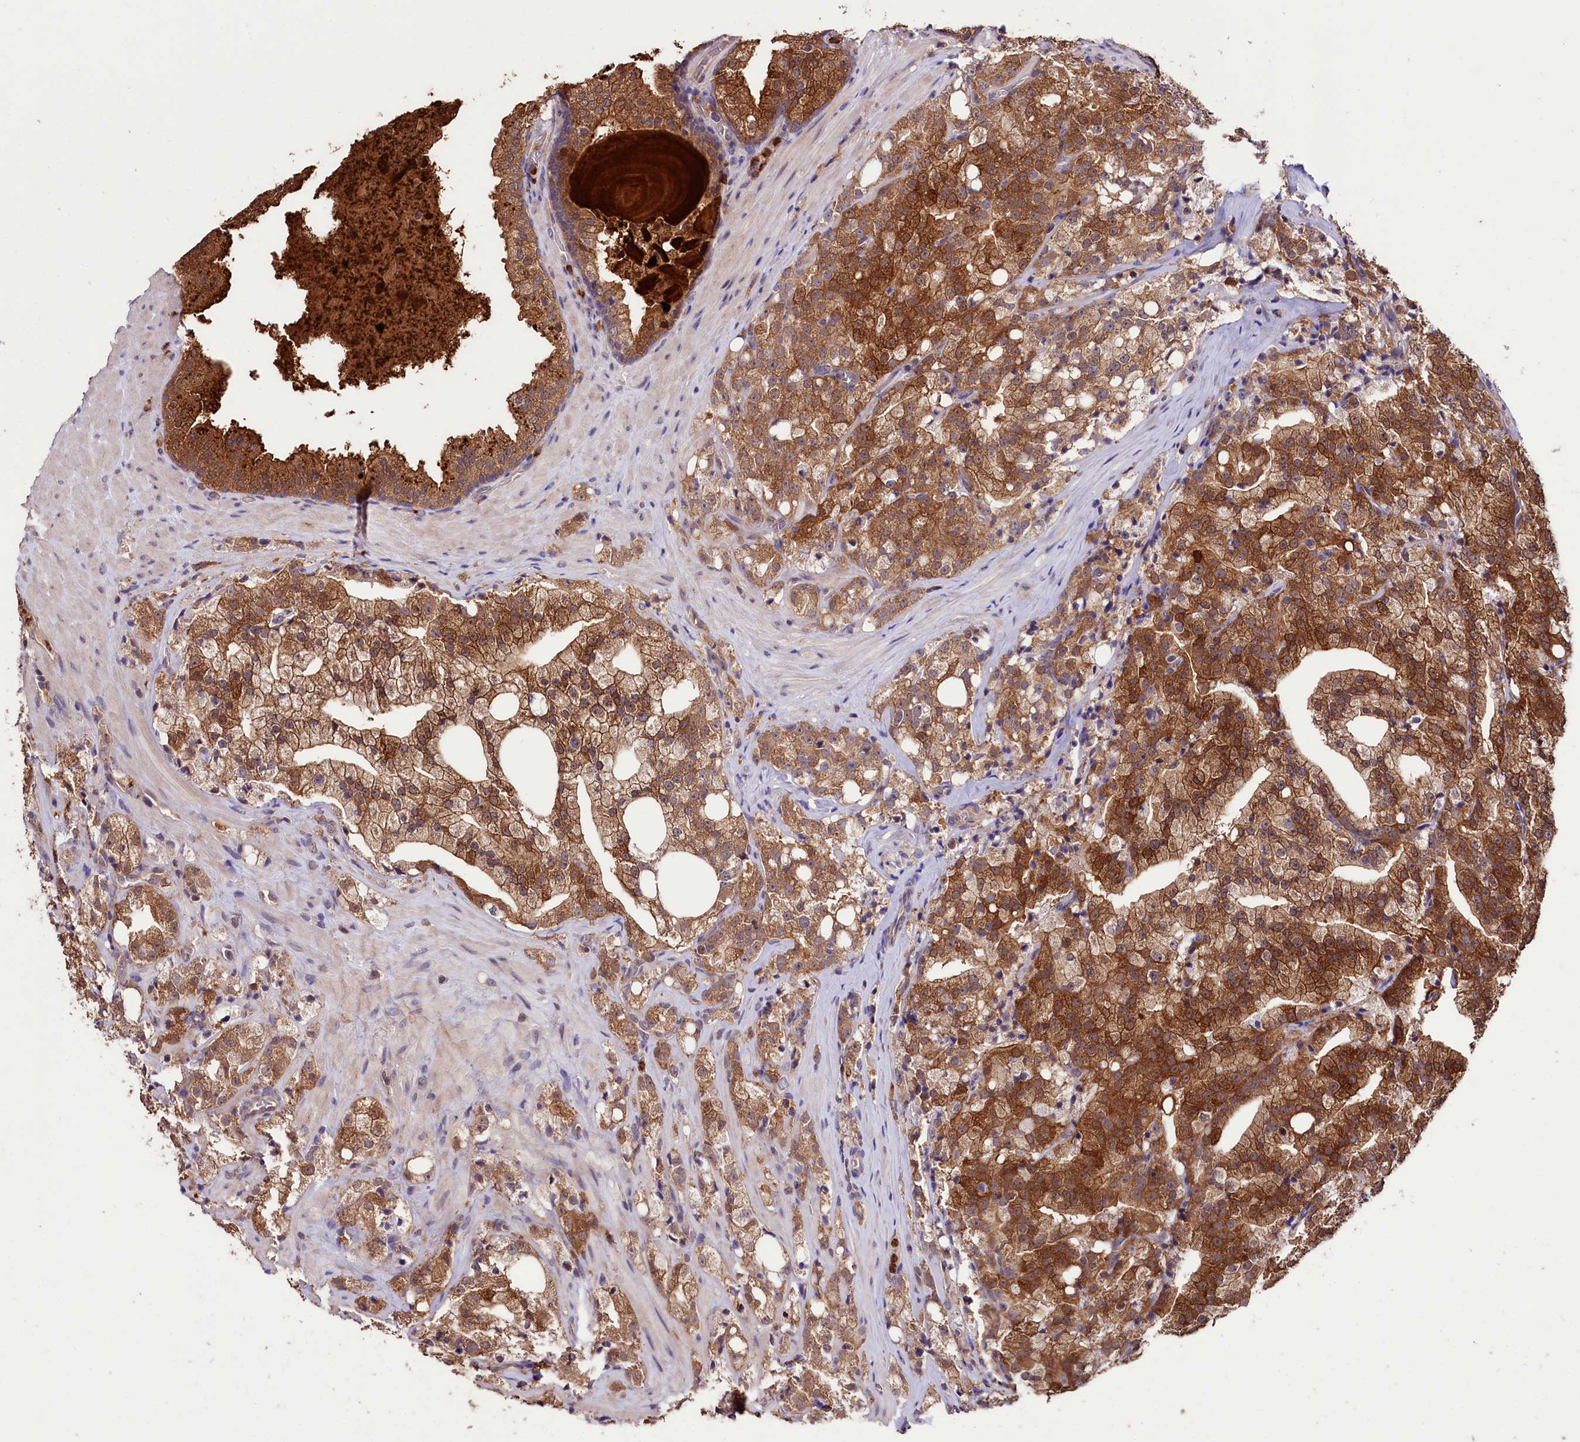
{"staining": {"intensity": "moderate", "quantity": ">75%", "location": "cytoplasmic/membranous"}, "tissue": "prostate cancer", "cell_type": "Tumor cells", "image_type": "cancer", "snomed": [{"axis": "morphology", "description": "Adenocarcinoma, High grade"}, {"axis": "topography", "description": "Prostate"}], "caption": "Prostate cancer stained for a protein (brown) exhibits moderate cytoplasmic/membranous positive positivity in approximately >75% of tumor cells.", "gene": "KLRB1", "patient": {"sex": "male", "age": 64}}